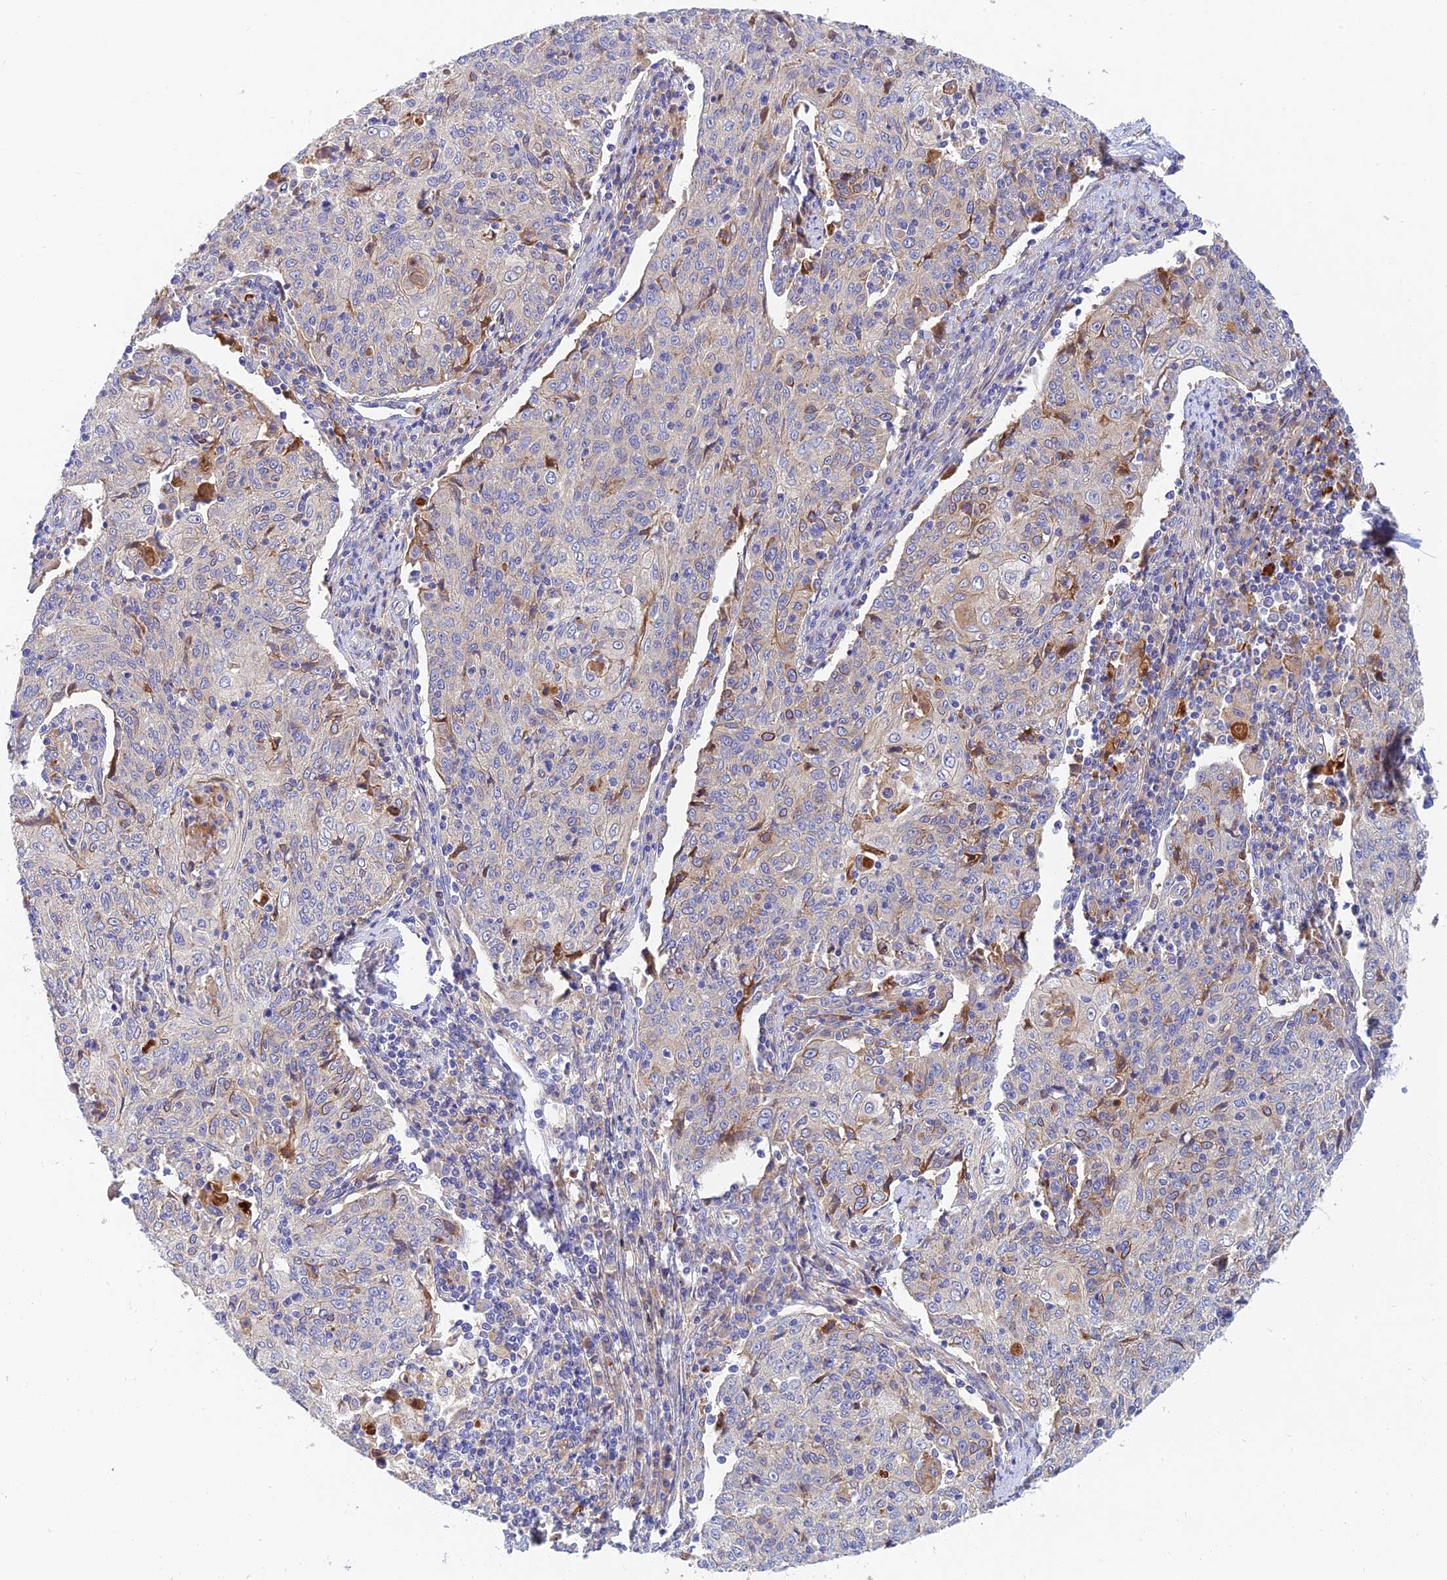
{"staining": {"intensity": "moderate", "quantity": "<25%", "location": "cytoplasmic/membranous"}, "tissue": "cervical cancer", "cell_type": "Tumor cells", "image_type": "cancer", "snomed": [{"axis": "morphology", "description": "Squamous cell carcinoma, NOS"}, {"axis": "topography", "description": "Cervix"}], "caption": "Immunohistochemistry of squamous cell carcinoma (cervical) exhibits low levels of moderate cytoplasmic/membranous staining in approximately <25% of tumor cells.", "gene": "MROH1", "patient": {"sex": "female", "age": 48}}